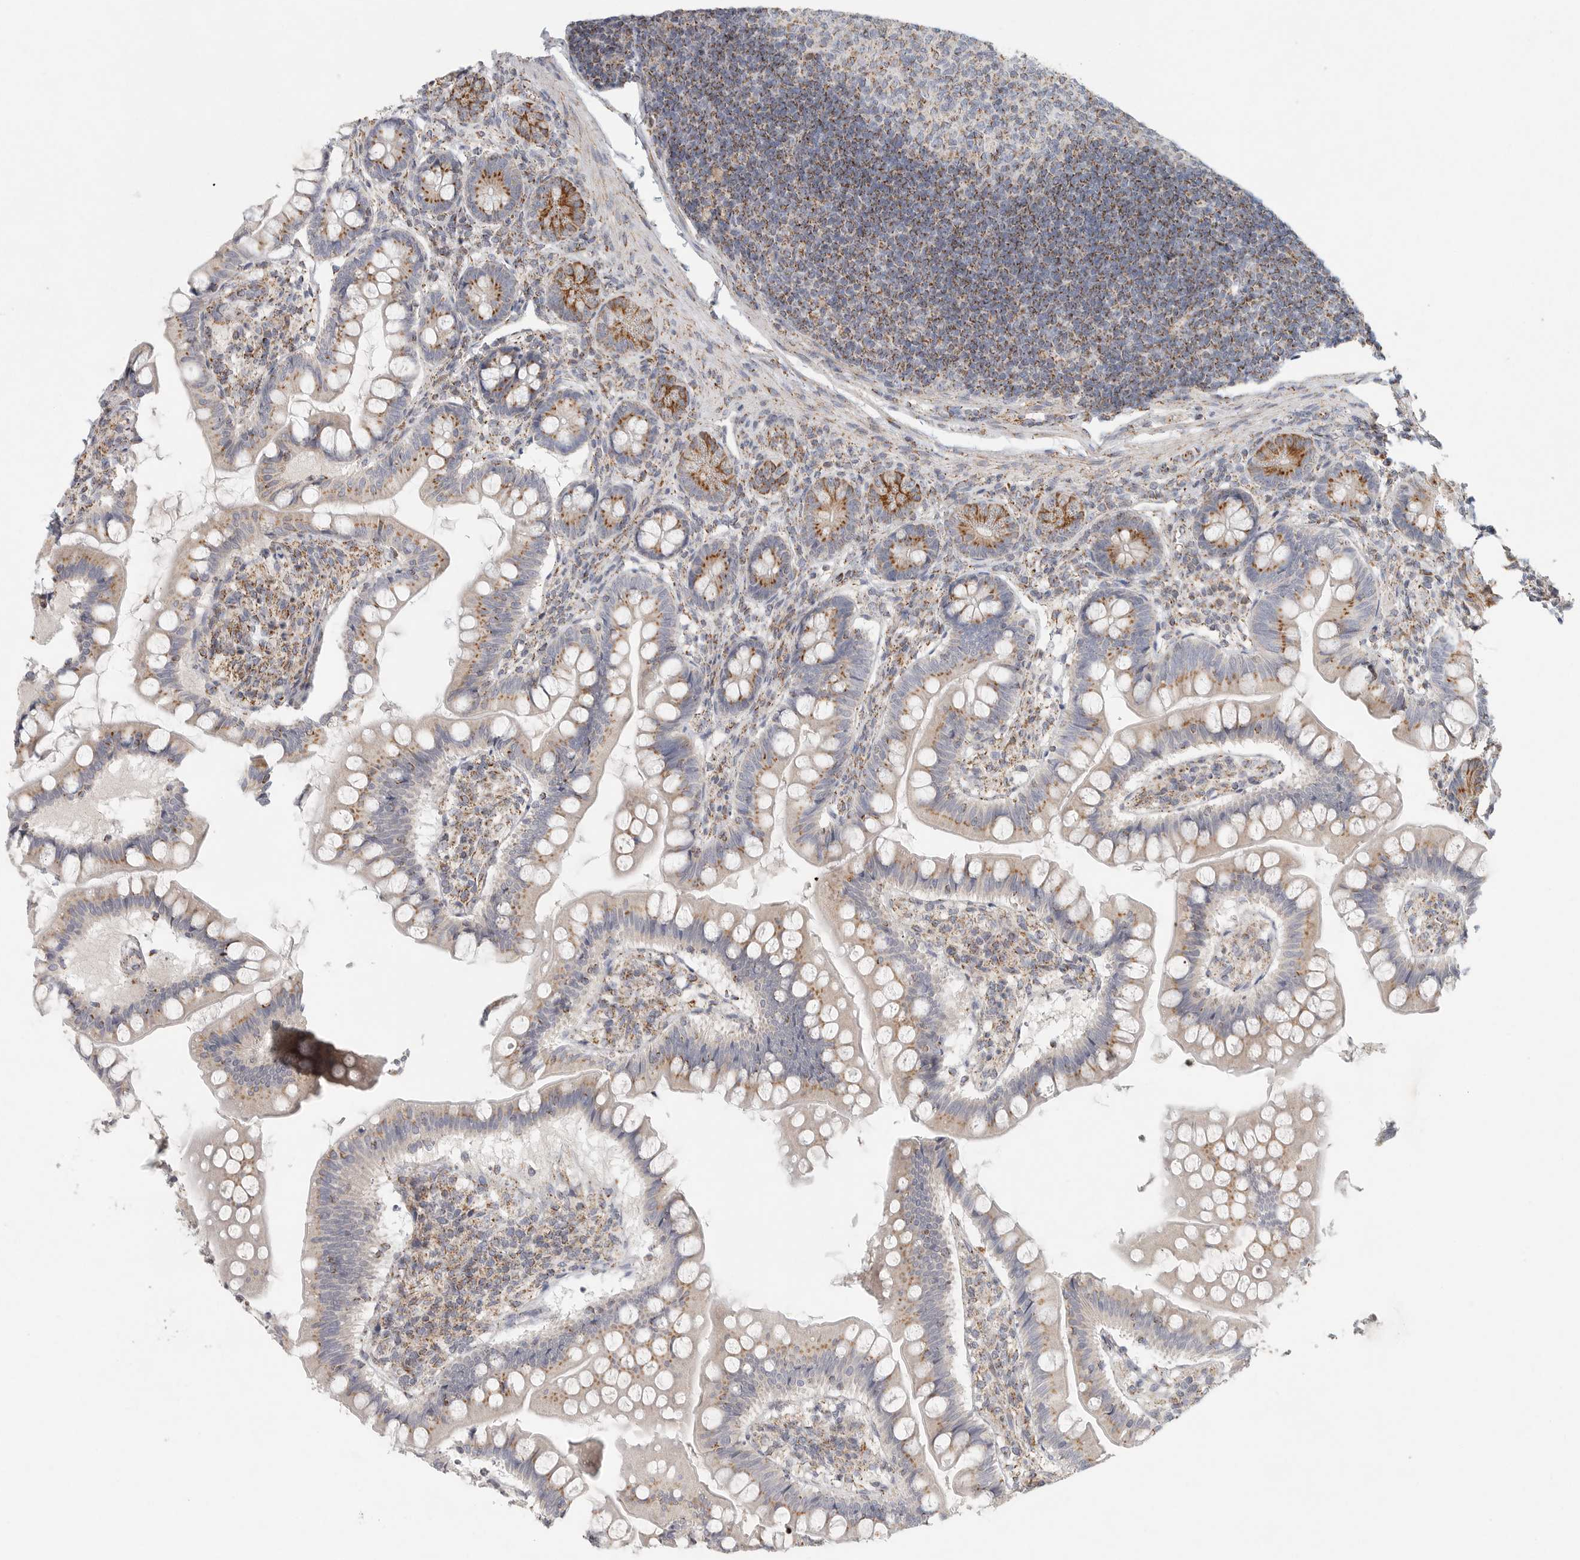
{"staining": {"intensity": "moderate", "quantity": ">75%", "location": "cytoplasmic/membranous"}, "tissue": "small intestine", "cell_type": "Glandular cells", "image_type": "normal", "snomed": [{"axis": "morphology", "description": "Normal tissue, NOS"}, {"axis": "topography", "description": "Small intestine"}], "caption": "IHC micrograph of normal small intestine: small intestine stained using IHC displays medium levels of moderate protein expression localized specifically in the cytoplasmic/membranous of glandular cells, appearing as a cytoplasmic/membranous brown color.", "gene": "SLC25A26", "patient": {"sex": "male", "age": 7}}